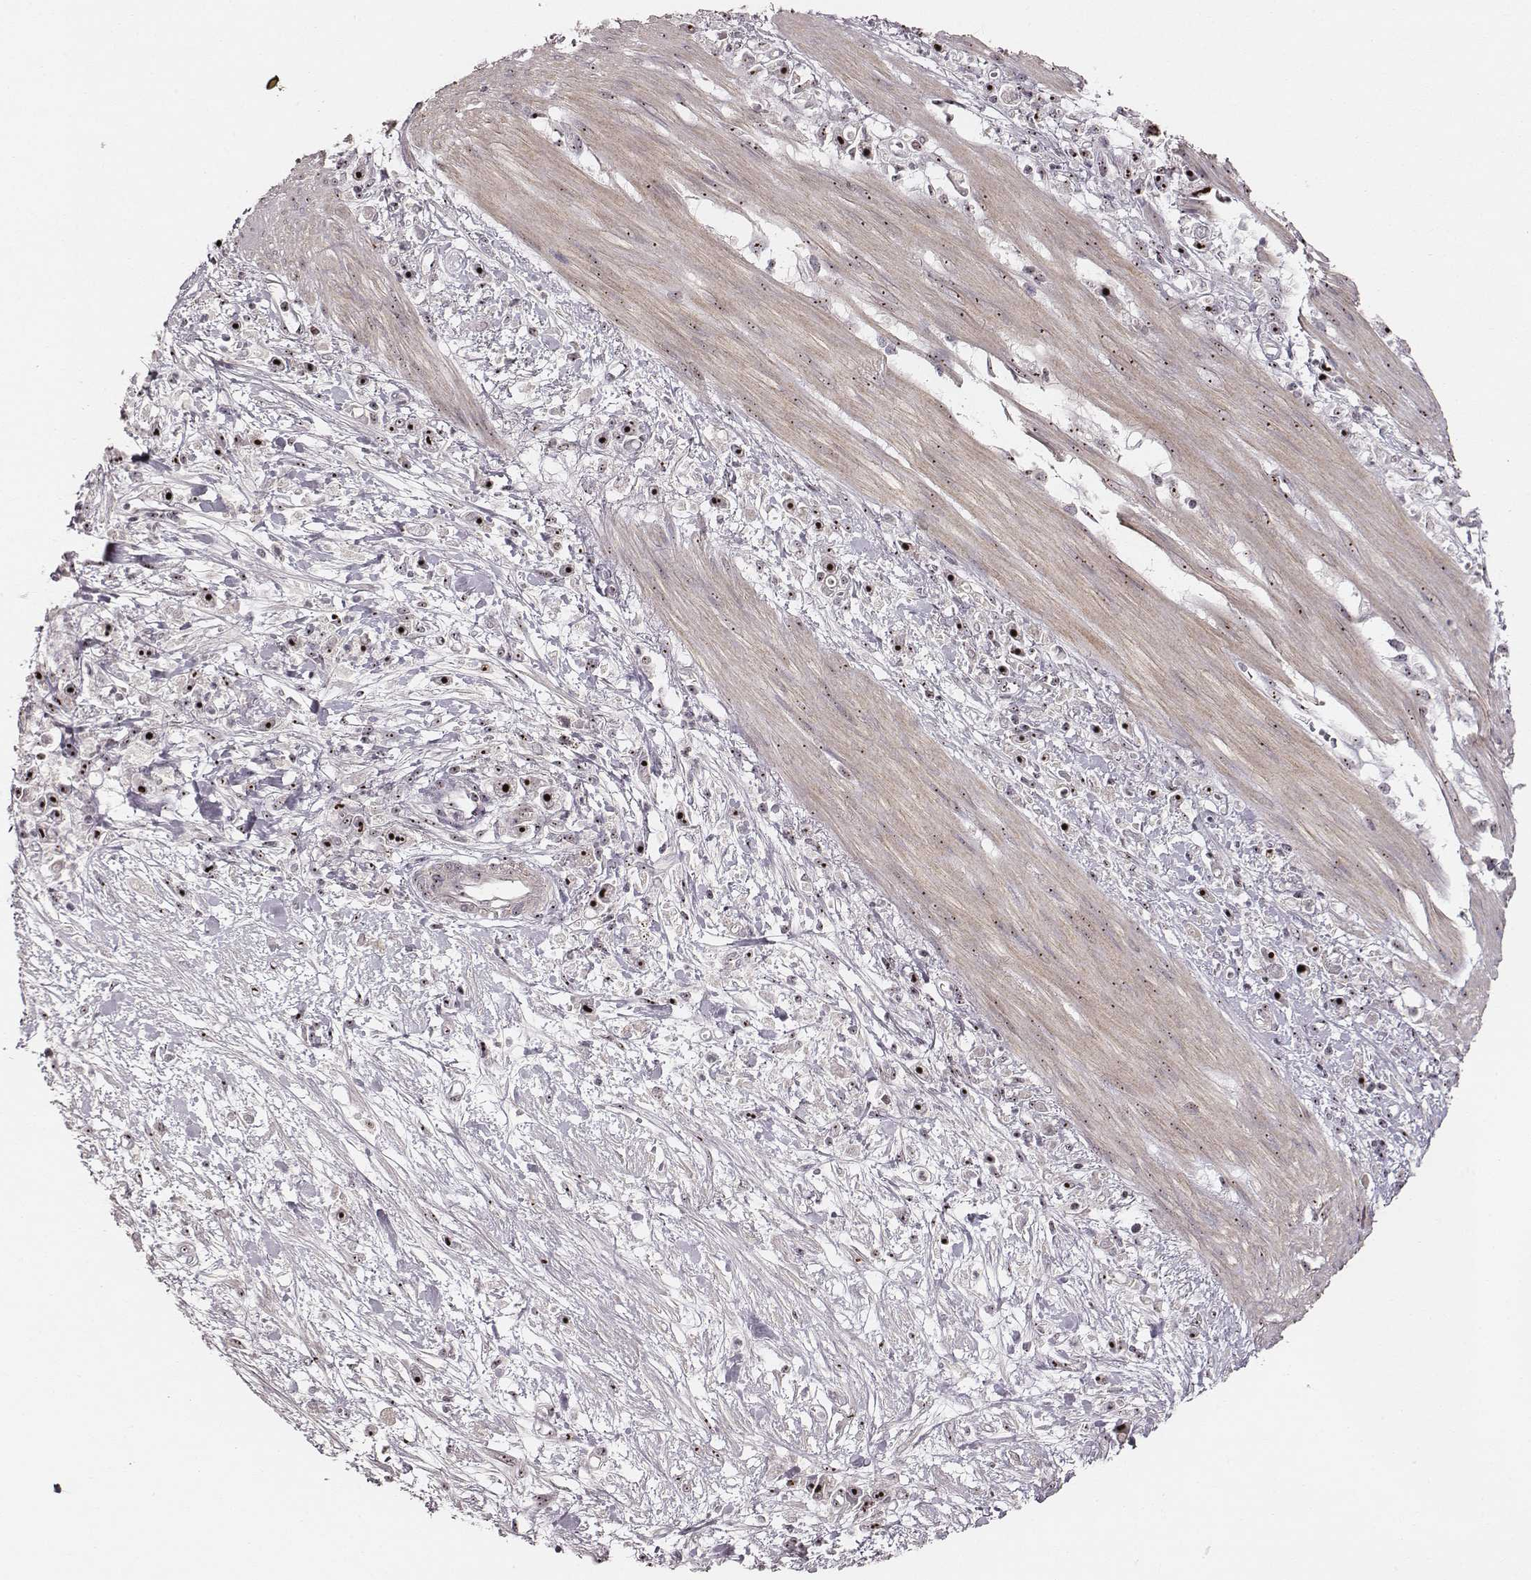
{"staining": {"intensity": "moderate", "quantity": ">75%", "location": "nuclear"}, "tissue": "stomach cancer", "cell_type": "Tumor cells", "image_type": "cancer", "snomed": [{"axis": "morphology", "description": "Adenocarcinoma, NOS"}, {"axis": "topography", "description": "Stomach"}], "caption": "The histopathology image displays staining of stomach cancer (adenocarcinoma), revealing moderate nuclear protein positivity (brown color) within tumor cells.", "gene": "NOP56", "patient": {"sex": "female", "age": 59}}